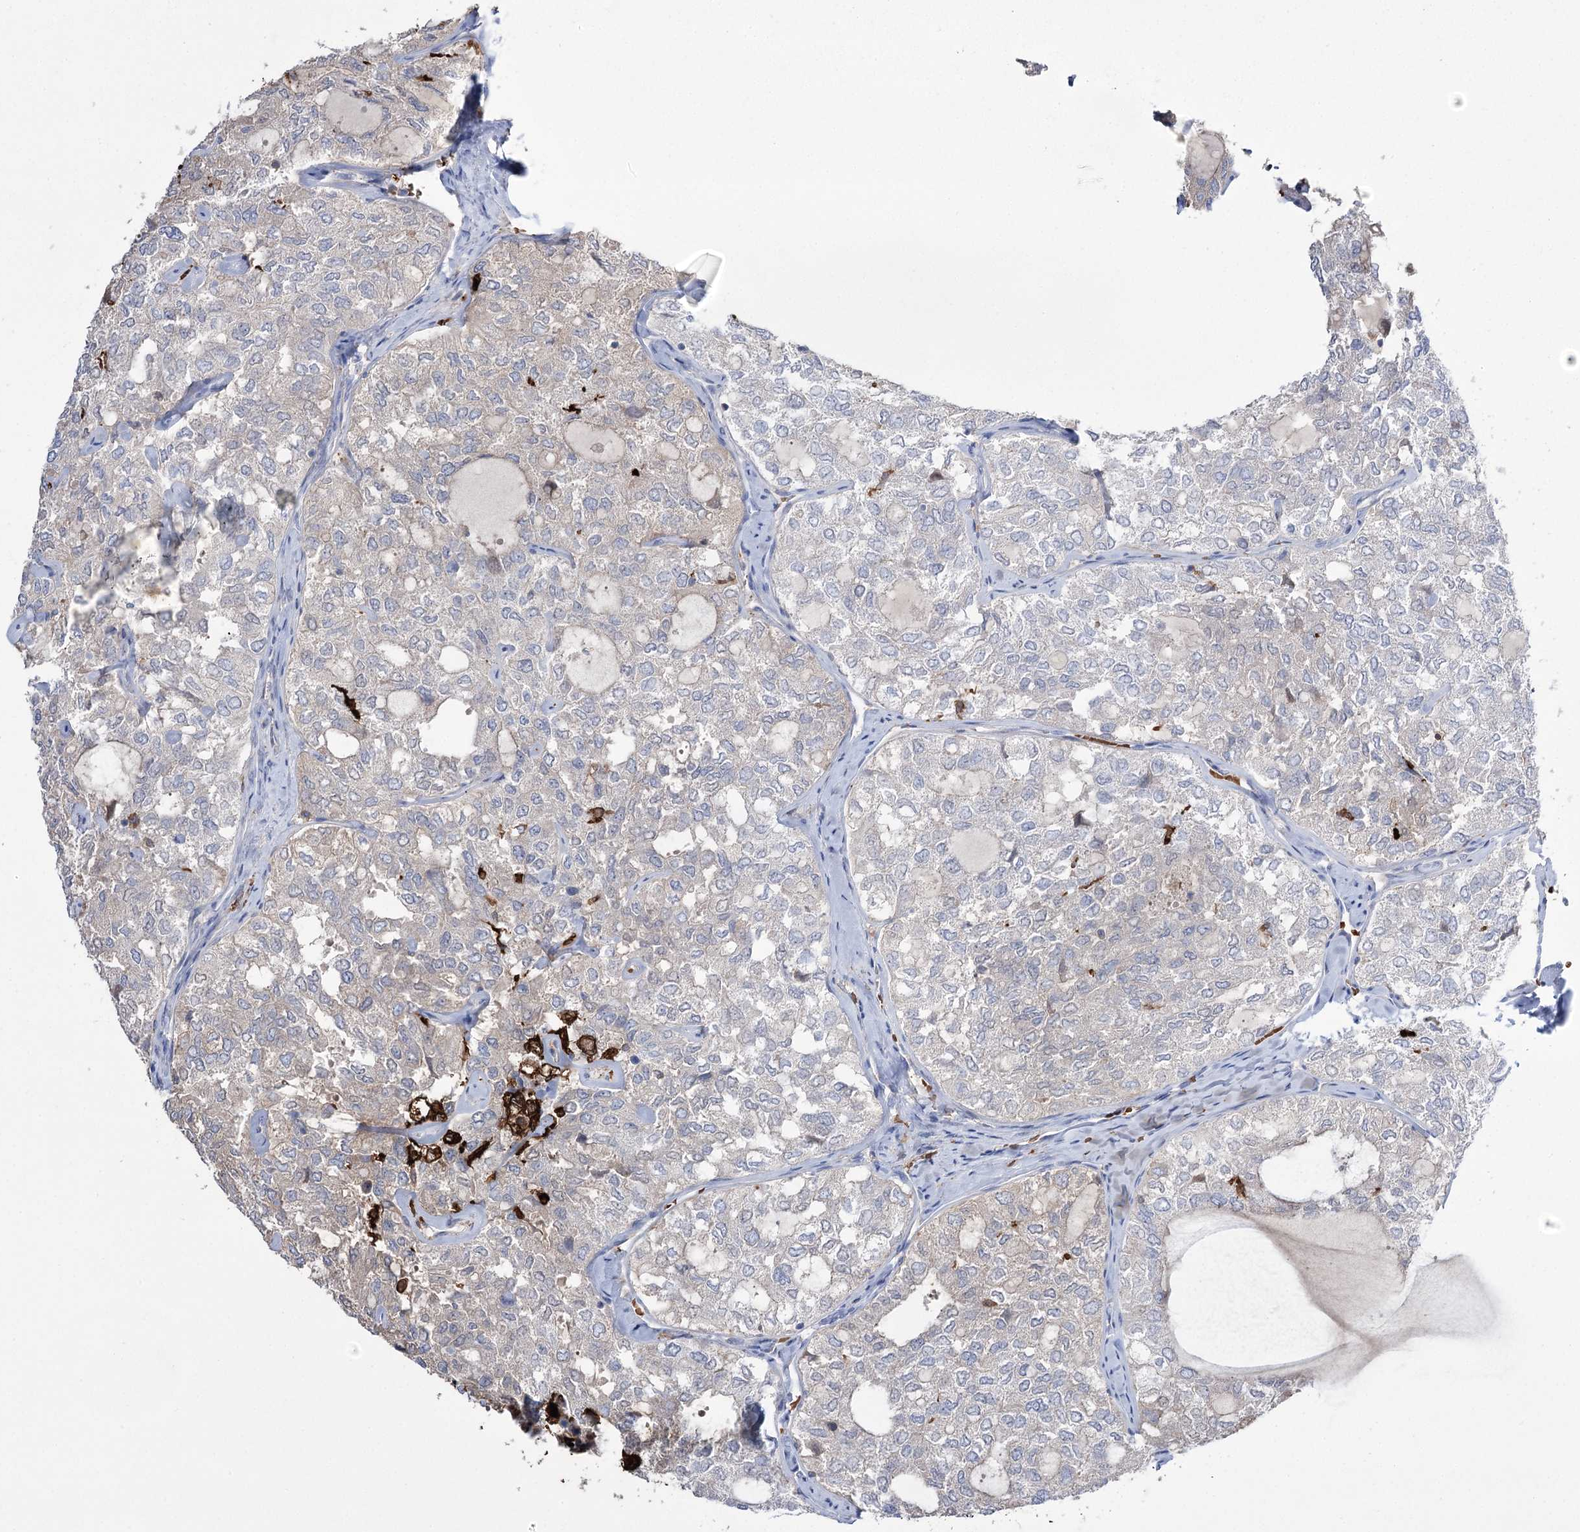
{"staining": {"intensity": "negative", "quantity": "none", "location": "none"}, "tissue": "thyroid cancer", "cell_type": "Tumor cells", "image_type": "cancer", "snomed": [{"axis": "morphology", "description": "Follicular adenoma carcinoma, NOS"}, {"axis": "topography", "description": "Thyroid gland"}], "caption": "IHC of thyroid follicular adenoma carcinoma displays no expression in tumor cells.", "gene": "ZNF622", "patient": {"sex": "male", "age": 75}}